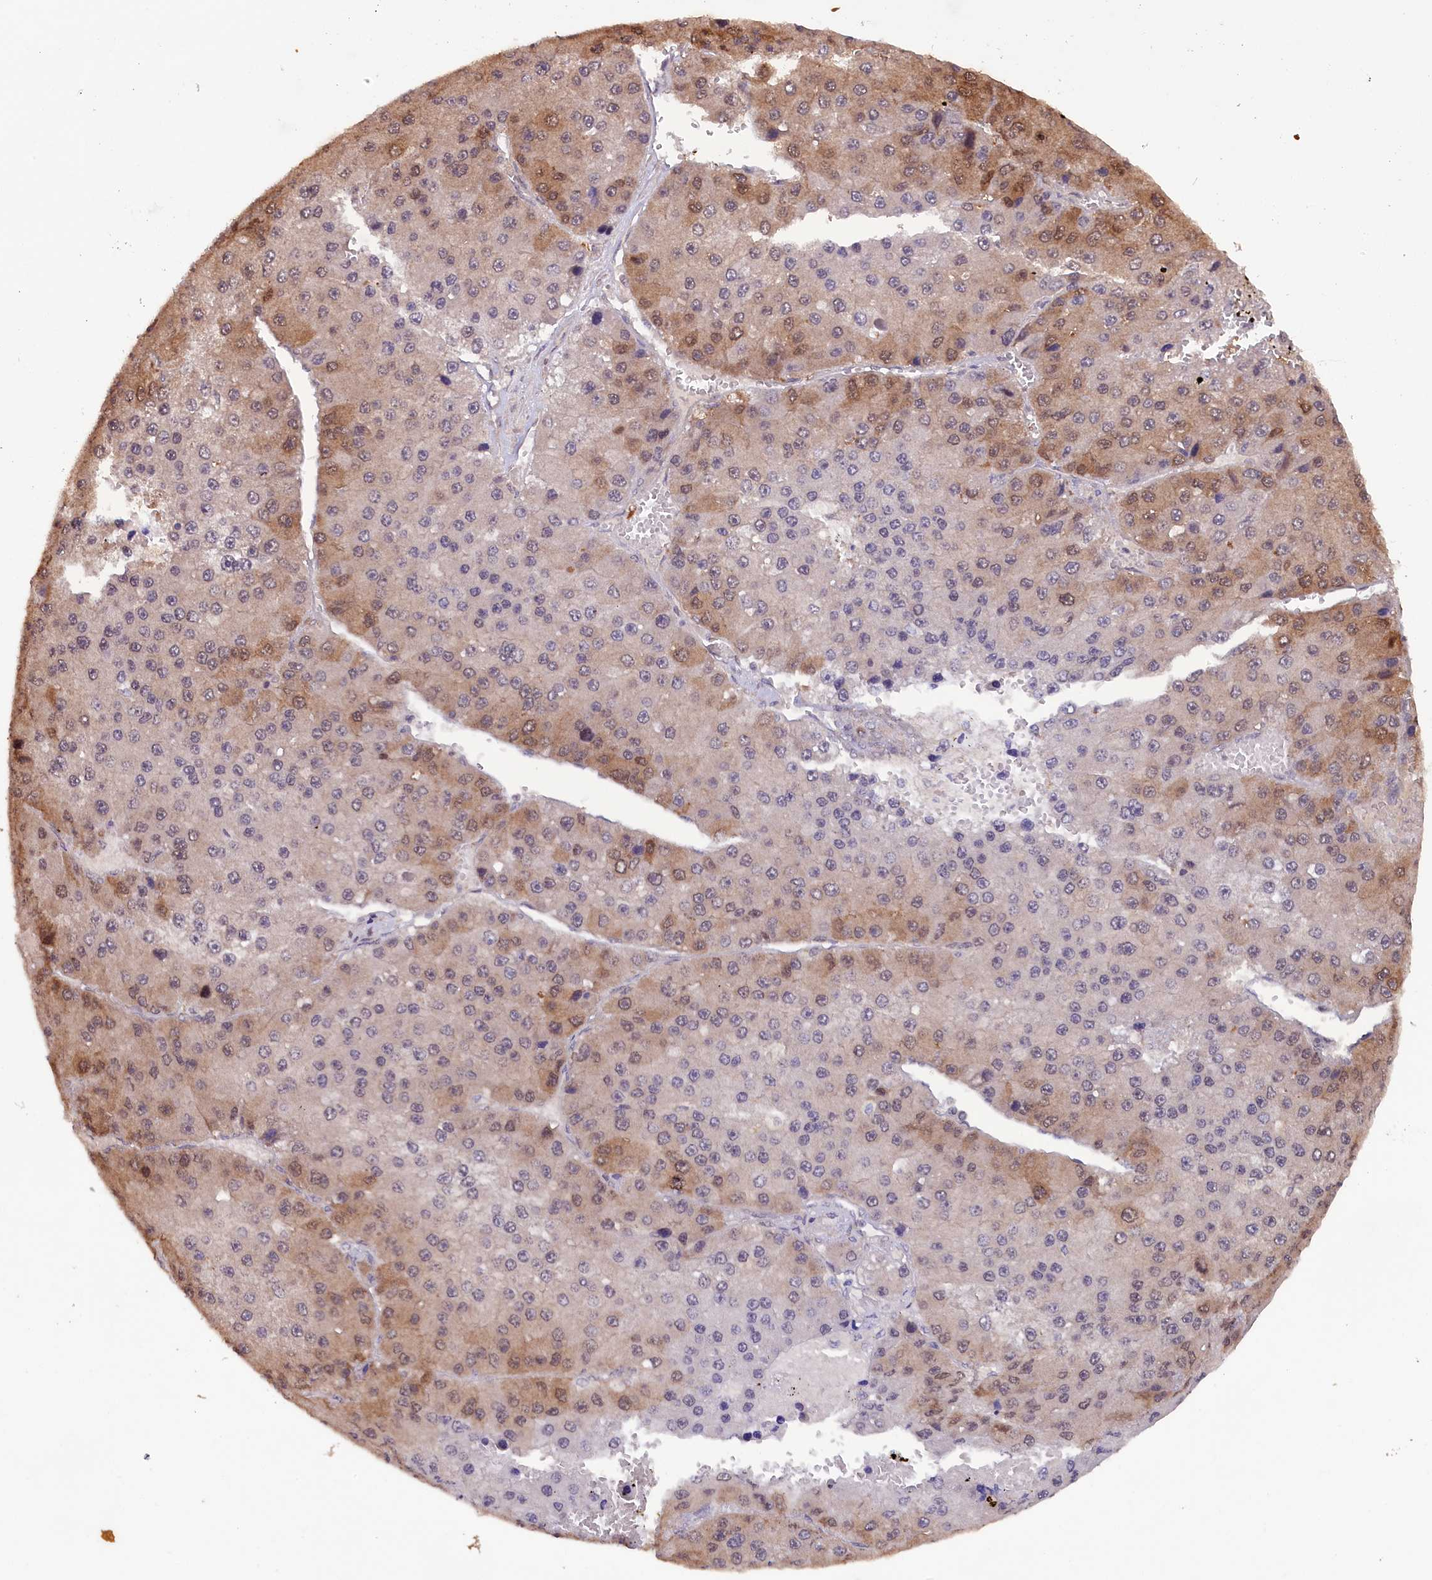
{"staining": {"intensity": "moderate", "quantity": "<25%", "location": "cytoplasmic/membranous,nuclear"}, "tissue": "liver cancer", "cell_type": "Tumor cells", "image_type": "cancer", "snomed": [{"axis": "morphology", "description": "Carcinoma, Hepatocellular, NOS"}, {"axis": "topography", "description": "Liver"}], "caption": "Immunohistochemistry (IHC) image of neoplastic tissue: liver cancer stained using IHC displays low levels of moderate protein expression localized specifically in the cytoplasmic/membranous and nuclear of tumor cells, appearing as a cytoplasmic/membranous and nuclear brown color.", "gene": "JPT2", "patient": {"sex": "female", "age": 73}}